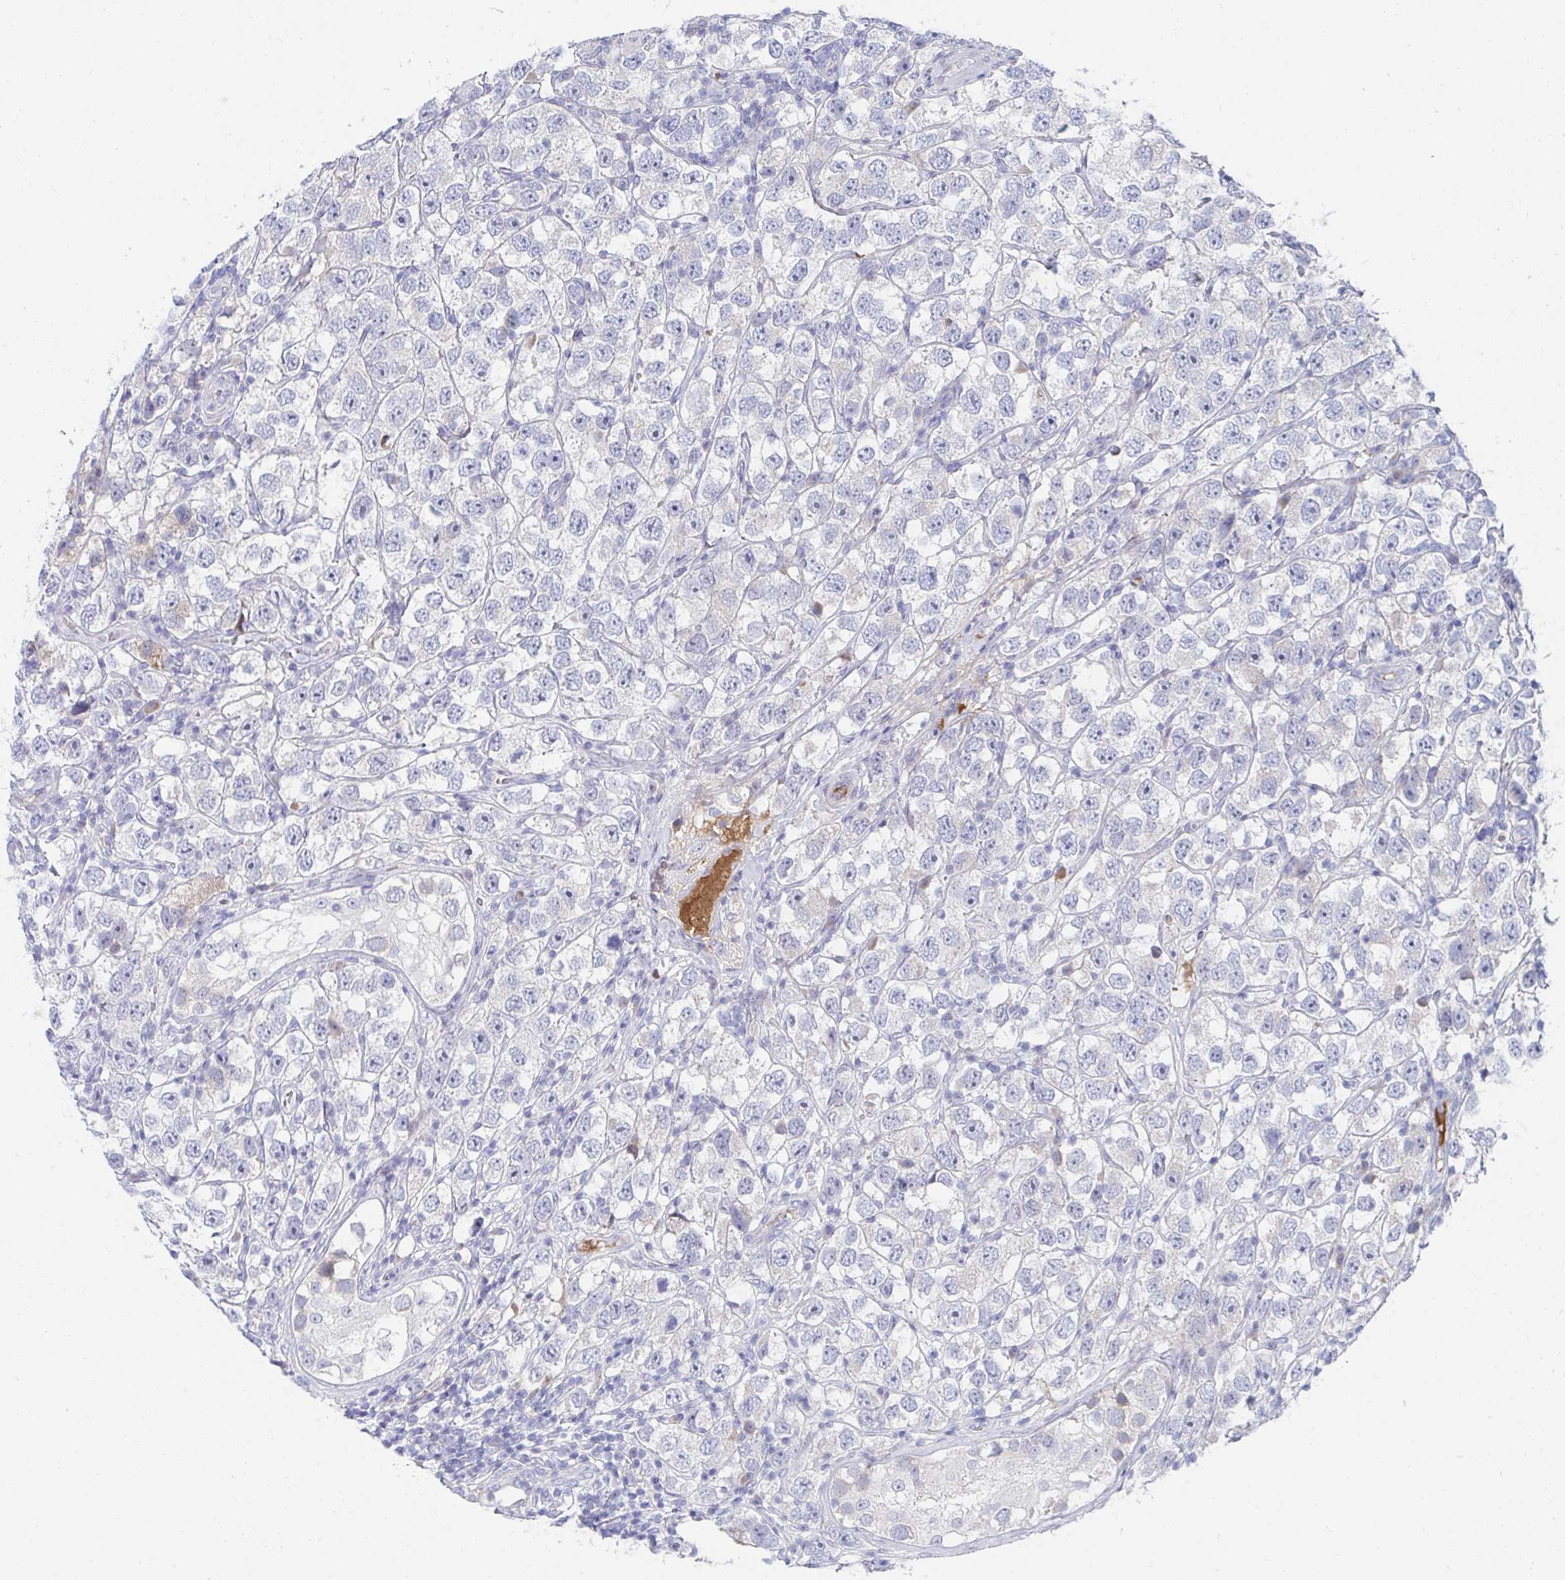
{"staining": {"intensity": "negative", "quantity": "none", "location": "none"}, "tissue": "testis cancer", "cell_type": "Tumor cells", "image_type": "cancer", "snomed": [{"axis": "morphology", "description": "Seminoma, NOS"}, {"axis": "topography", "description": "Testis"}], "caption": "Tumor cells show no significant staining in testis cancer.", "gene": "TNFAIP6", "patient": {"sex": "male", "age": 26}}